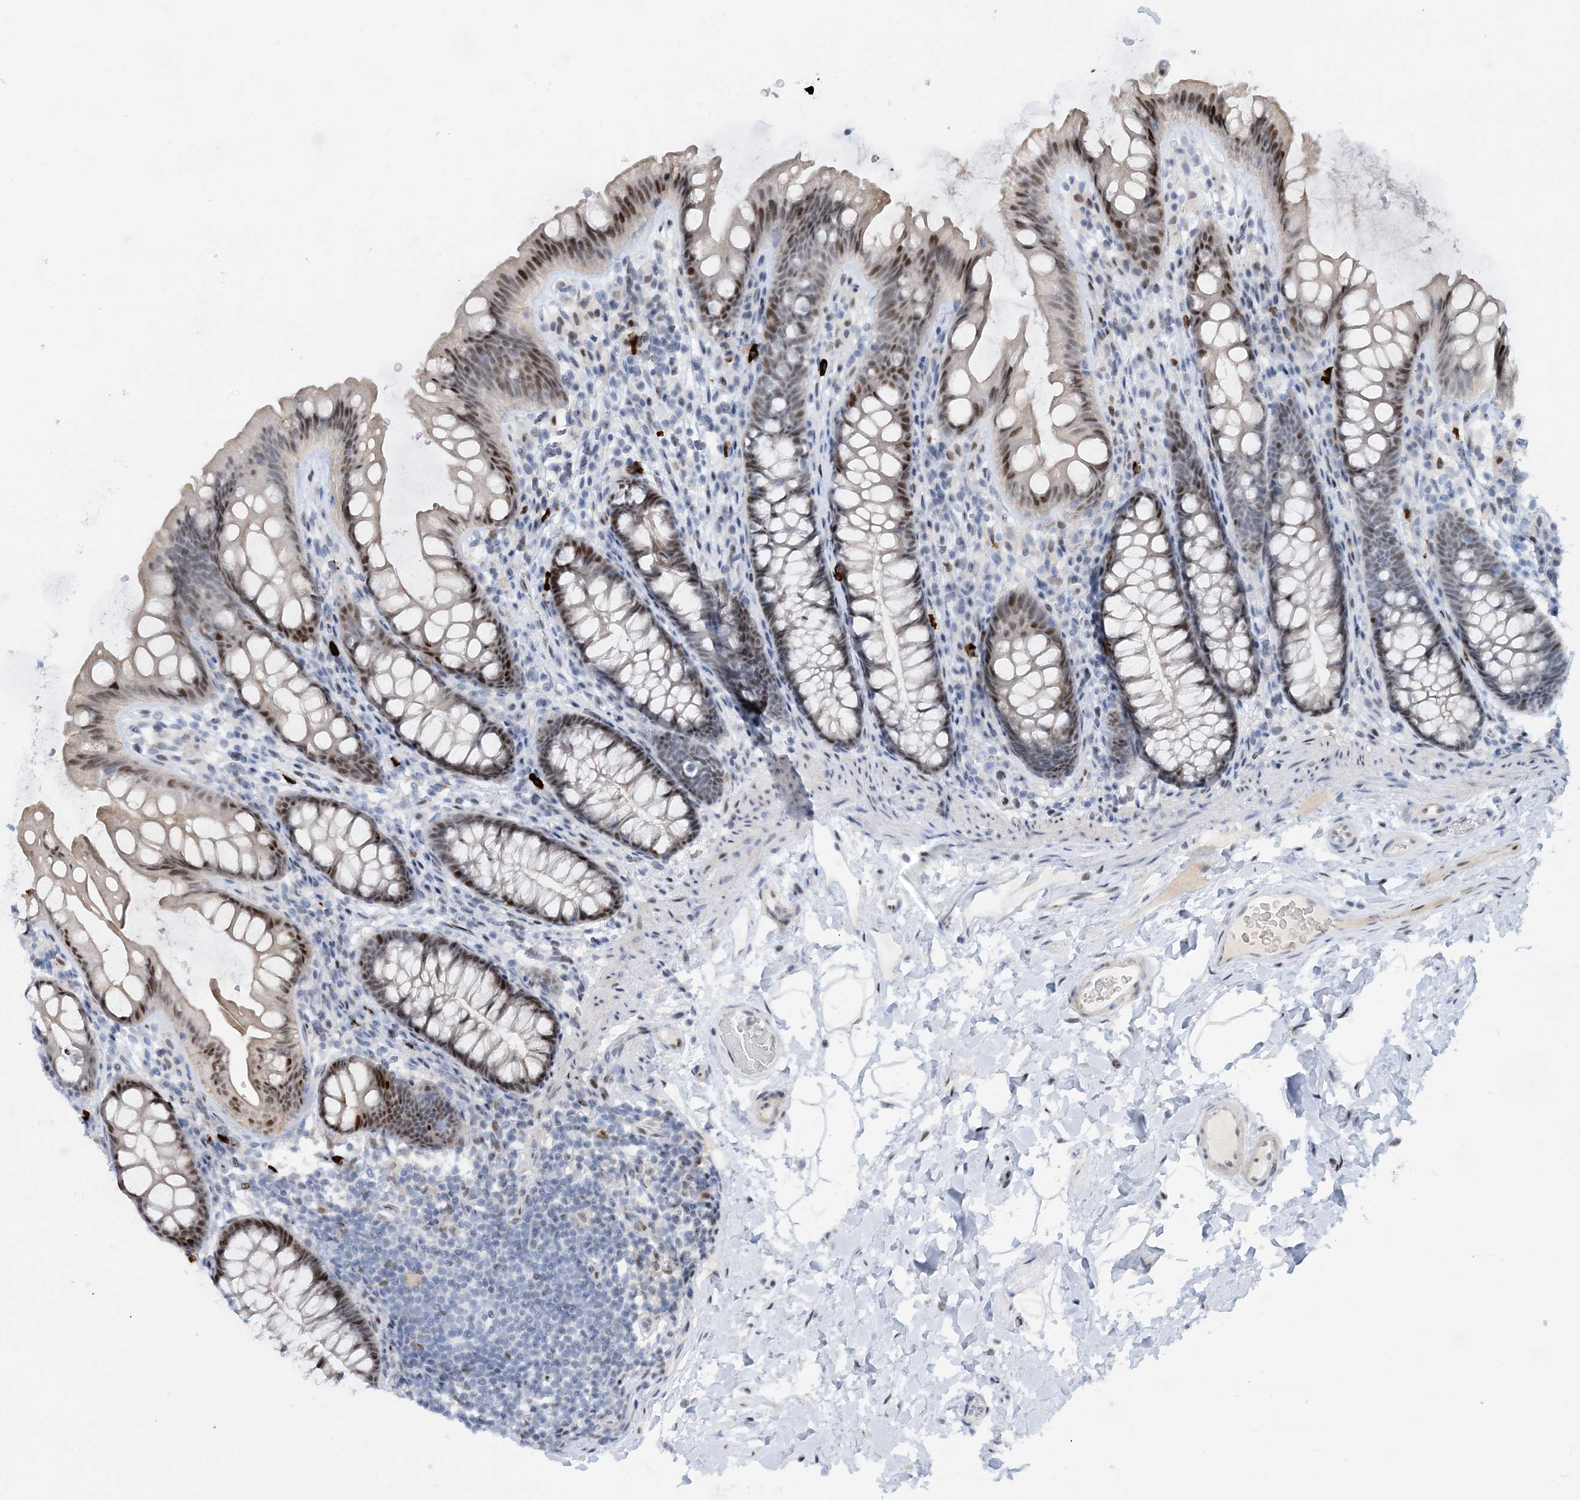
{"staining": {"intensity": "moderate", "quantity": ">75%", "location": "nuclear"}, "tissue": "colon", "cell_type": "Endothelial cells", "image_type": "normal", "snomed": [{"axis": "morphology", "description": "Normal tissue, NOS"}, {"axis": "topography", "description": "Colon"}], "caption": "Colon stained for a protein demonstrates moderate nuclear positivity in endothelial cells. The protein of interest is shown in brown color, while the nuclei are stained blue.", "gene": "HEMK1", "patient": {"sex": "female", "age": 62}}